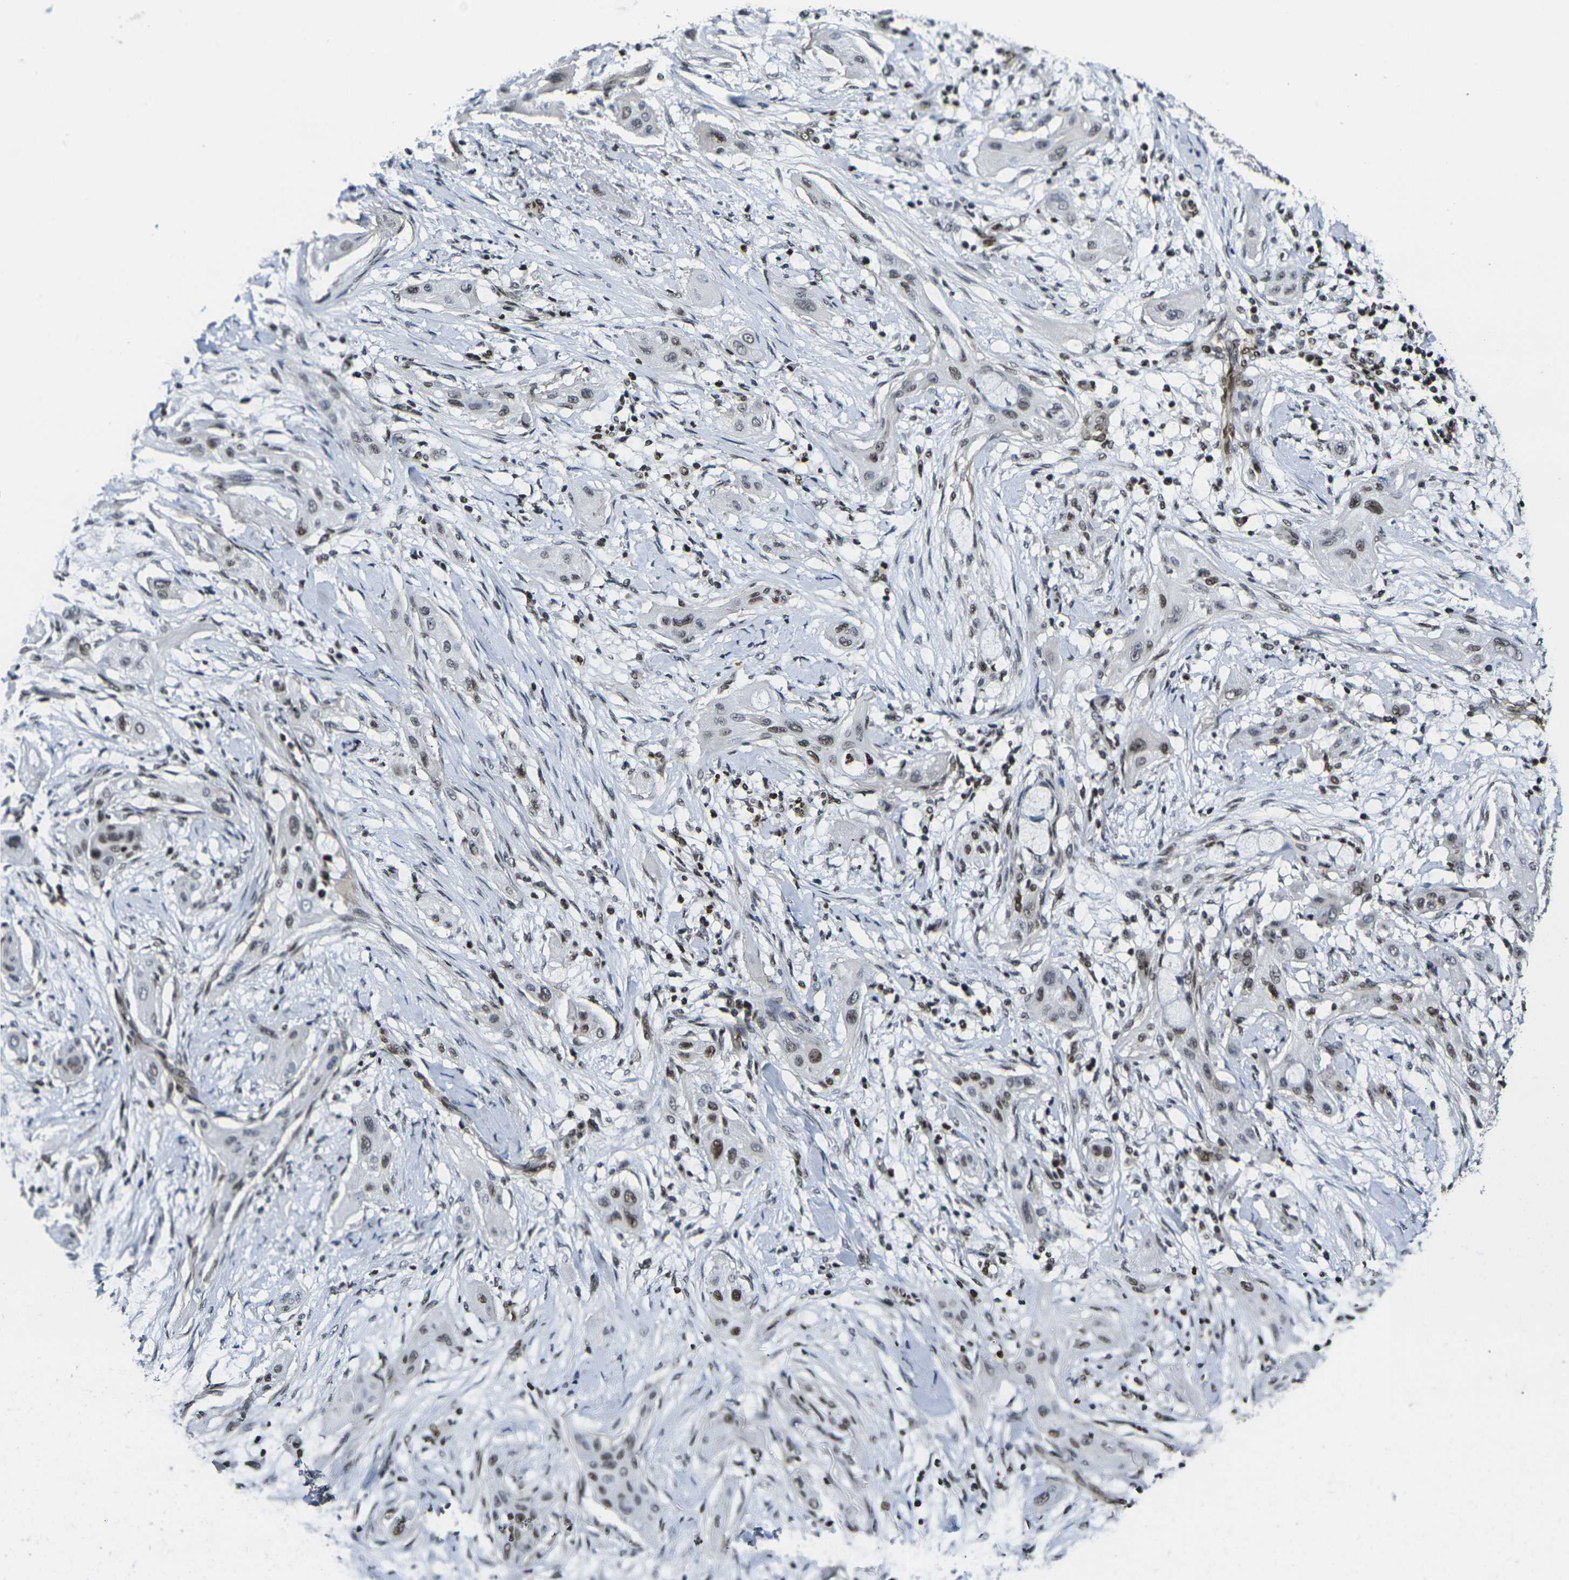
{"staining": {"intensity": "moderate", "quantity": "25%-75%", "location": "nuclear"}, "tissue": "lung cancer", "cell_type": "Tumor cells", "image_type": "cancer", "snomed": [{"axis": "morphology", "description": "Squamous cell carcinoma, NOS"}, {"axis": "topography", "description": "Lung"}], "caption": "The photomicrograph demonstrates a brown stain indicating the presence of a protein in the nuclear of tumor cells in lung squamous cell carcinoma. (Stains: DAB (3,3'-diaminobenzidine) in brown, nuclei in blue, Microscopy: brightfield microscopy at high magnification).", "gene": "H1-10", "patient": {"sex": "female", "age": 47}}